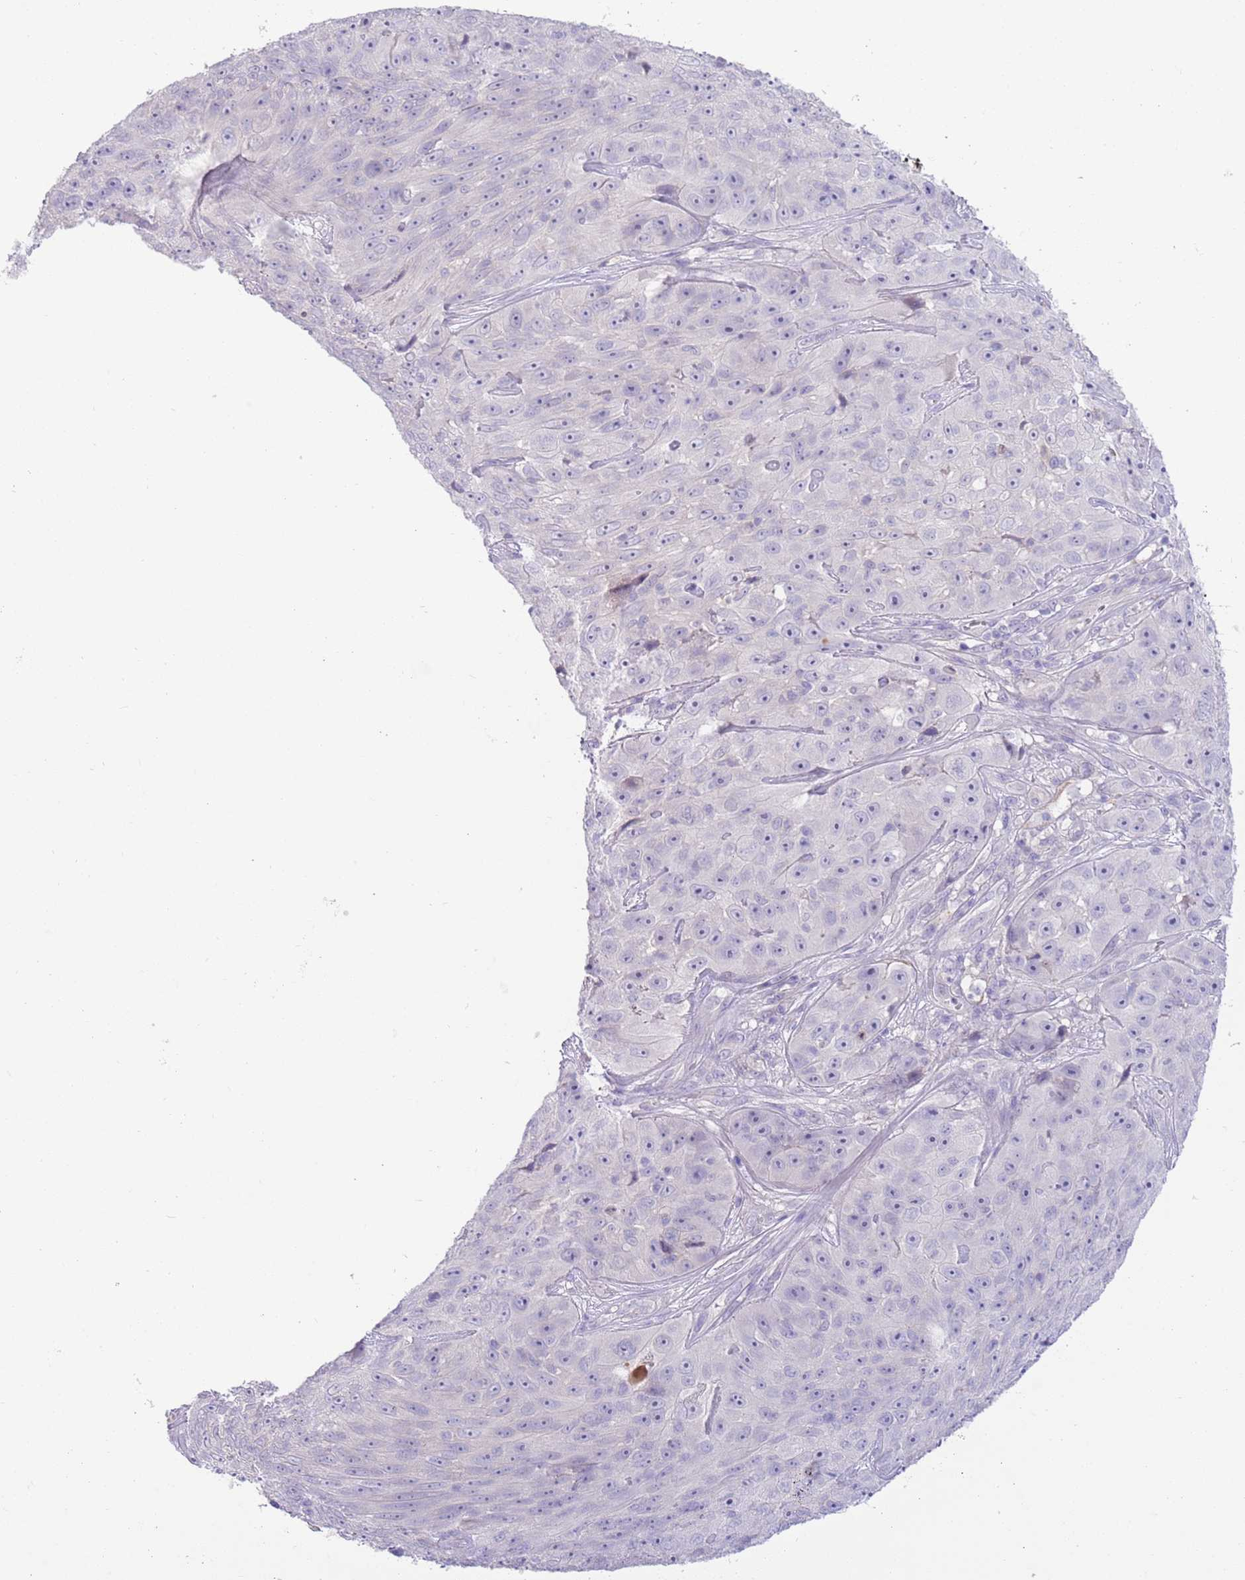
{"staining": {"intensity": "negative", "quantity": "none", "location": "none"}, "tissue": "skin cancer", "cell_type": "Tumor cells", "image_type": "cancer", "snomed": [{"axis": "morphology", "description": "Squamous cell carcinoma, NOS"}, {"axis": "topography", "description": "Skin"}], "caption": "Protein analysis of skin cancer displays no significant staining in tumor cells.", "gene": "IGFL4", "patient": {"sex": "female", "age": 87}}